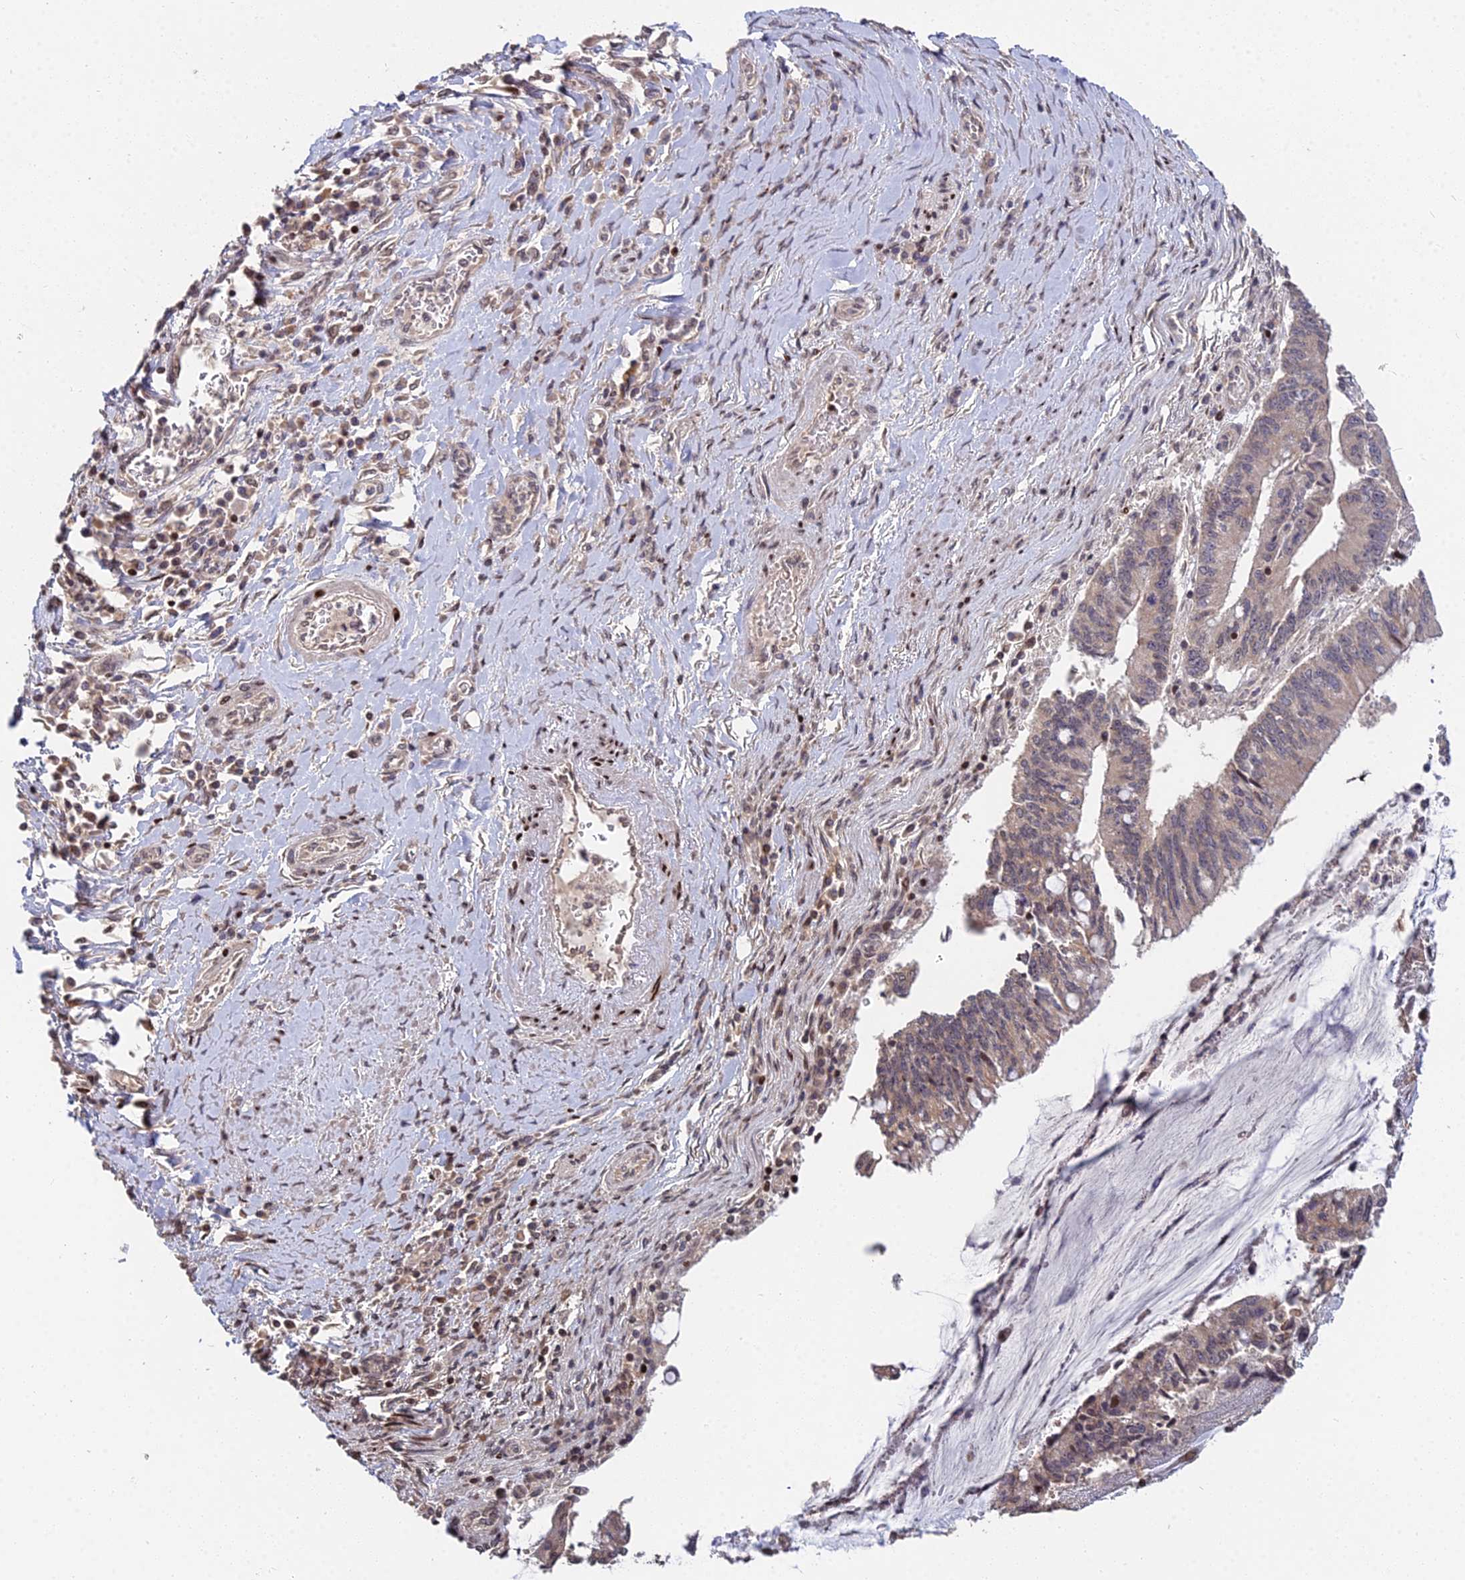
{"staining": {"intensity": "weak", "quantity": ">75%", "location": "cytoplasmic/membranous"}, "tissue": "pancreatic cancer", "cell_type": "Tumor cells", "image_type": "cancer", "snomed": [{"axis": "morphology", "description": "Adenocarcinoma, NOS"}, {"axis": "topography", "description": "Pancreas"}], "caption": "This micrograph exhibits pancreatic cancer (adenocarcinoma) stained with immunohistochemistry to label a protein in brown. The cytoplasmic/membranous of tumor cells show weak positivity for the protein. Nuclei are counter-stained blue.", "gene": "RBMS2", "patient": {"sex": "female", "age": 50}}